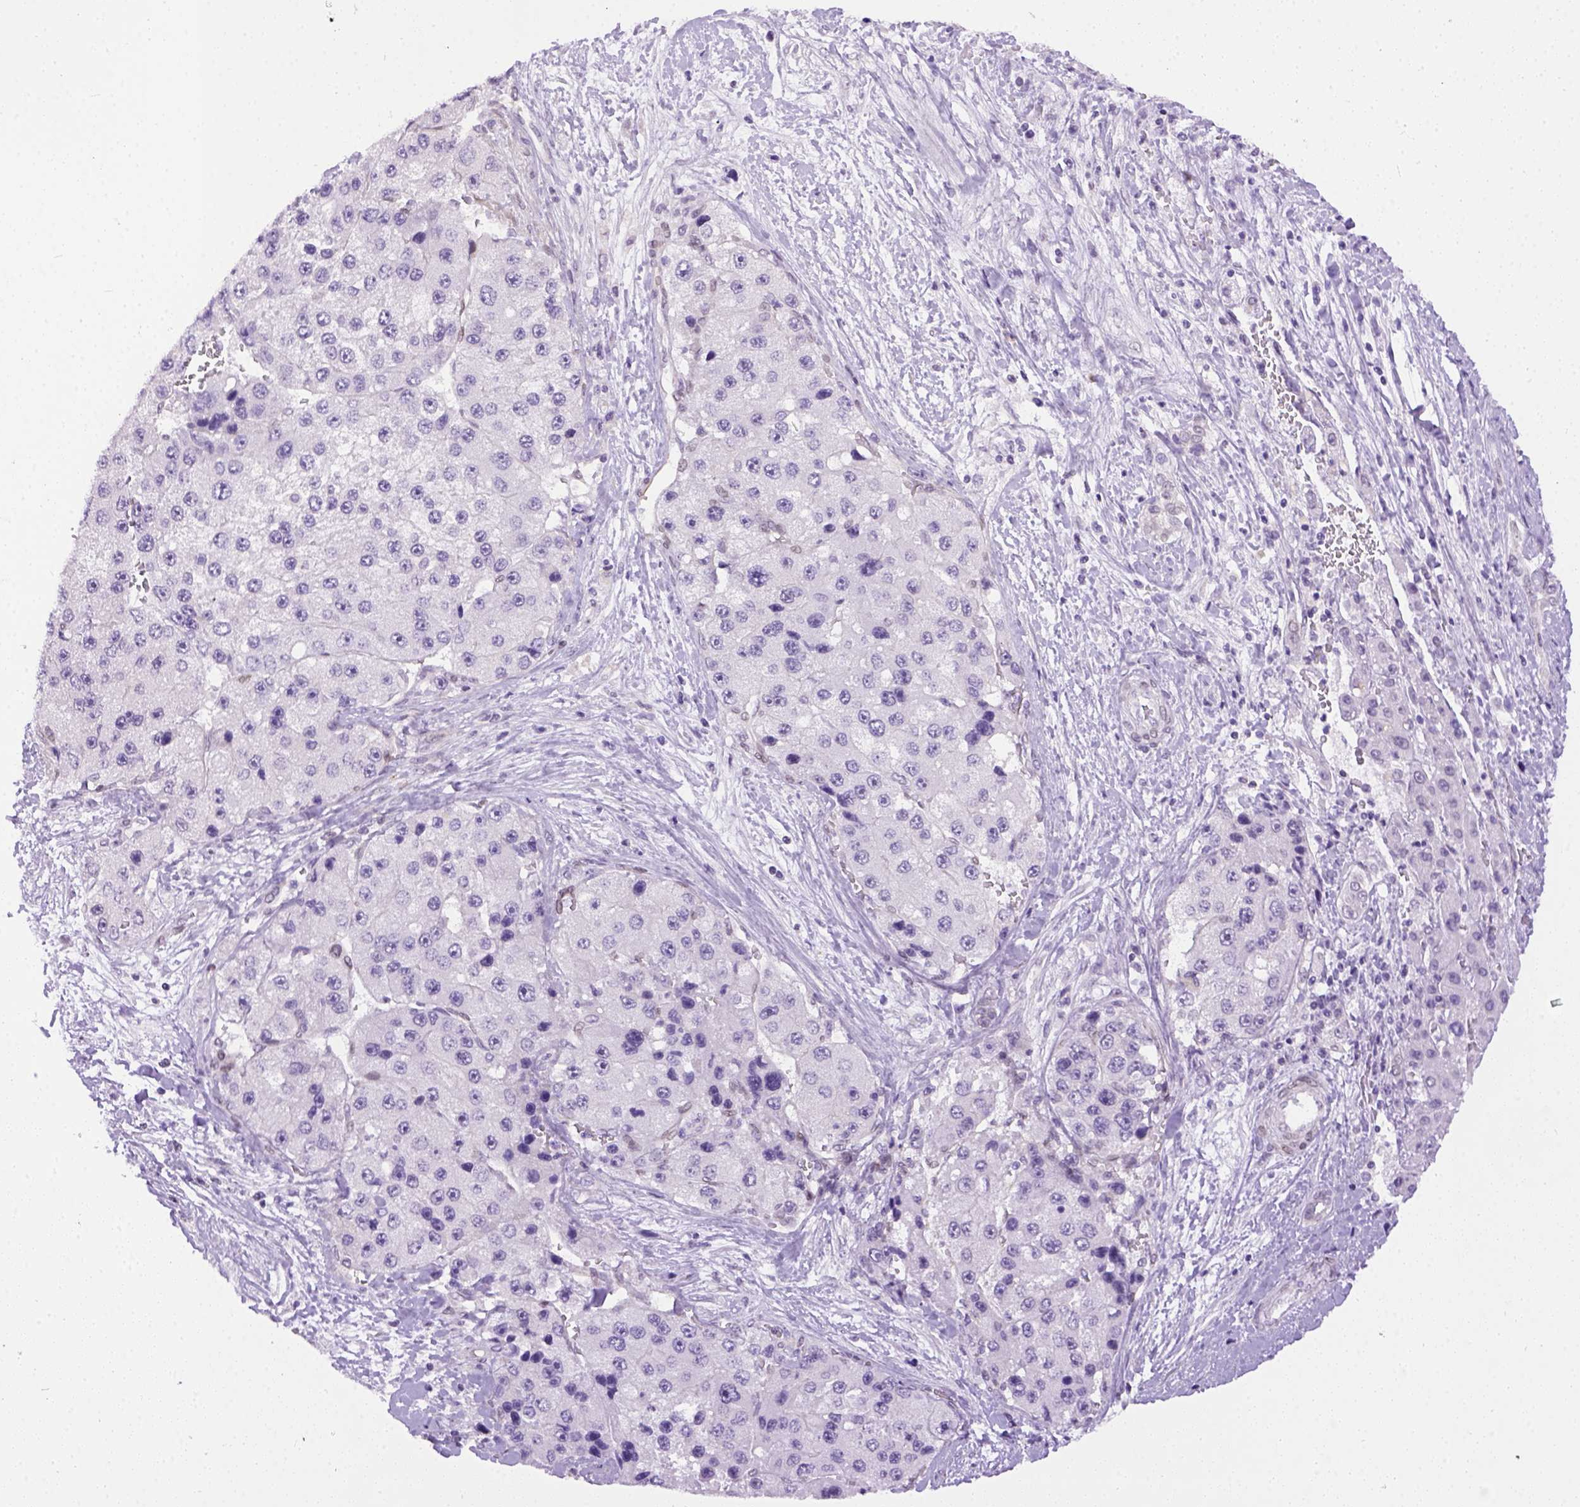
{"staining": {"intensity": "negative", "quantity": "none", "location": "none"}, "tissue": "liver cancer", "cell_type": "Tumor cells", "image_type": "cancer", "snomed": [{"axis": "morphology", "description": "Carcinoma, Hepatocellular, NOS"}, {"axis": "topography", "description": "Liver"}], "caption": "A high-resolution photomicrograph shows immunohistochemistry staining of liver hepatocellular carcinoma, which shows no significant positivity in tumor cells.", "gene": "FAM184B", "patient": {"sex": "female", "age": 73}}